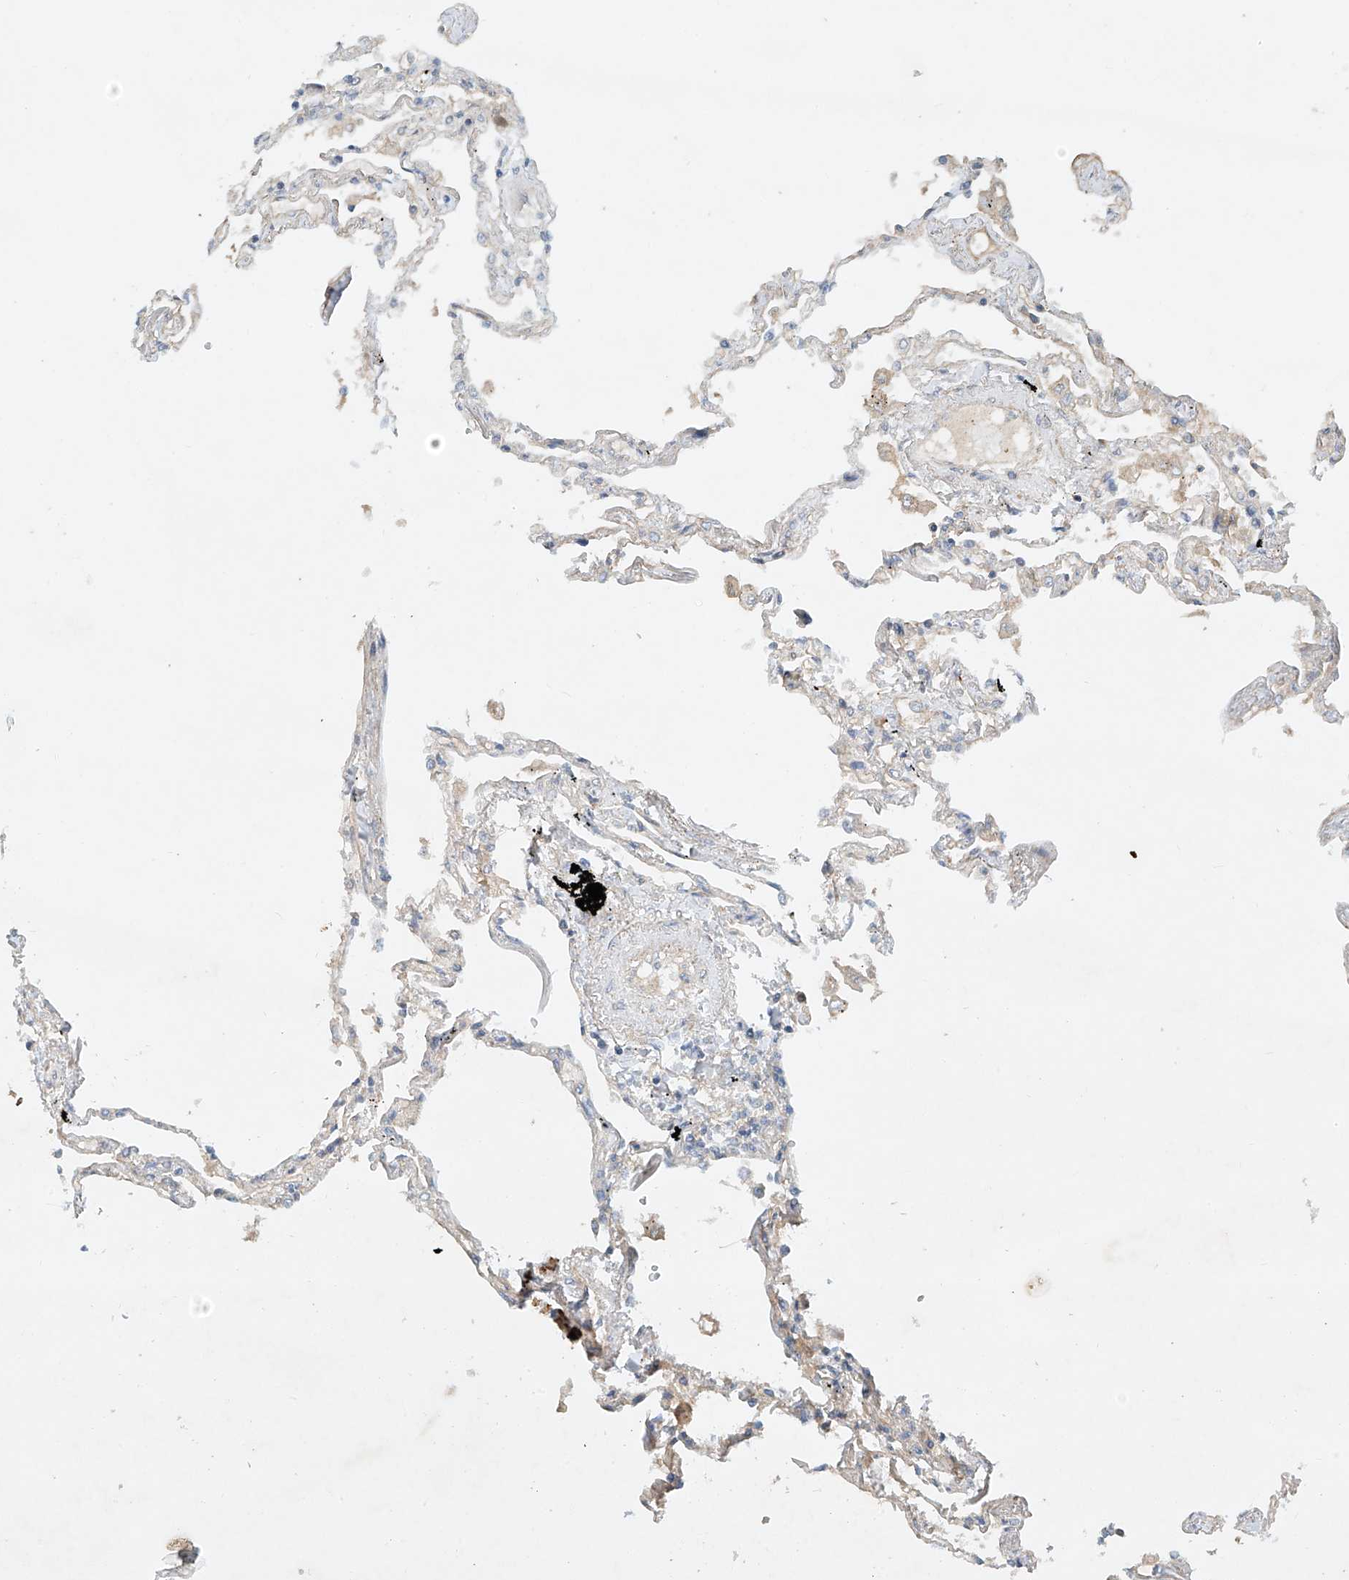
{"staining": {"intensity": "negative", "quantity": "none", "location": "none"}, "tissue": "lung", "cell_type": "Alveolar cells", "image_type": "normal", "snomed": [{"axis": "morphology", "description": "Normal tissue, NOS"}, {"axis": "topography", "description": "Lung"}], "caption": "This histopathology image is of normal lung stained with immunohistochemistry to label a protein in brown with the nuclei are counter-stained blue. There is no positivity in alveolar cells. (Brightfield microscopy of DAB (3,3'-diaminobenzidine) IHC at high magnification).", "gene": "ENSG00000266202", "patient": {"sex": "female", "age": 67}}